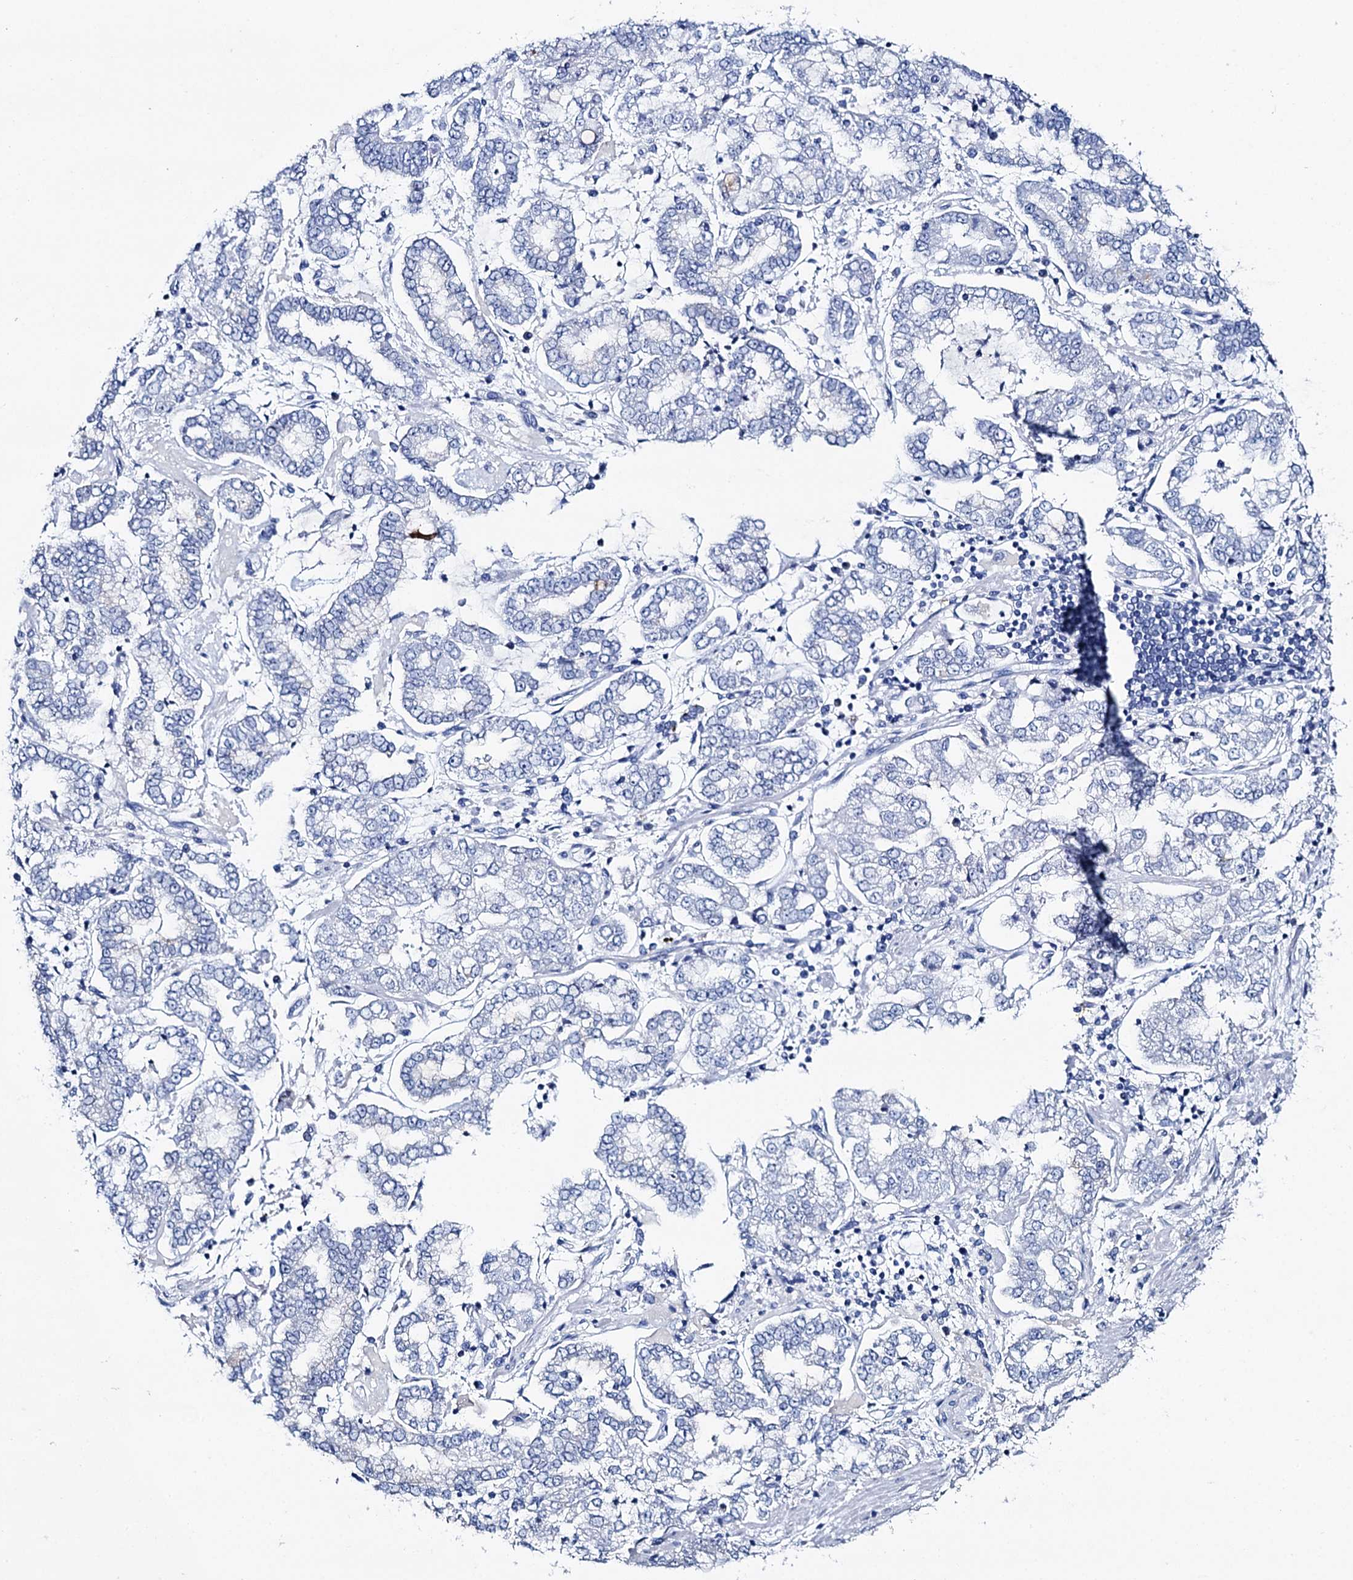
{"staining": {"intensity": "negative", "quantity": "none", "location": "none"}, "tissue": "stomach cancer", "cell_type": "Tumor cells", "image_type": "cancer", "snomed": [{"axis": "morphology", "description": "Adenocarcinoma, NOS"}, {"axis": "topography", "description": "Stomach"}], "caption": "High power microscopy image of an IHC histopathology image of stomach cancer (adenocarcinoma), revealing no significant positivity in tumor cells.", "gene": "BRINP1", "patient": {"sex": "male", "age": 76}}